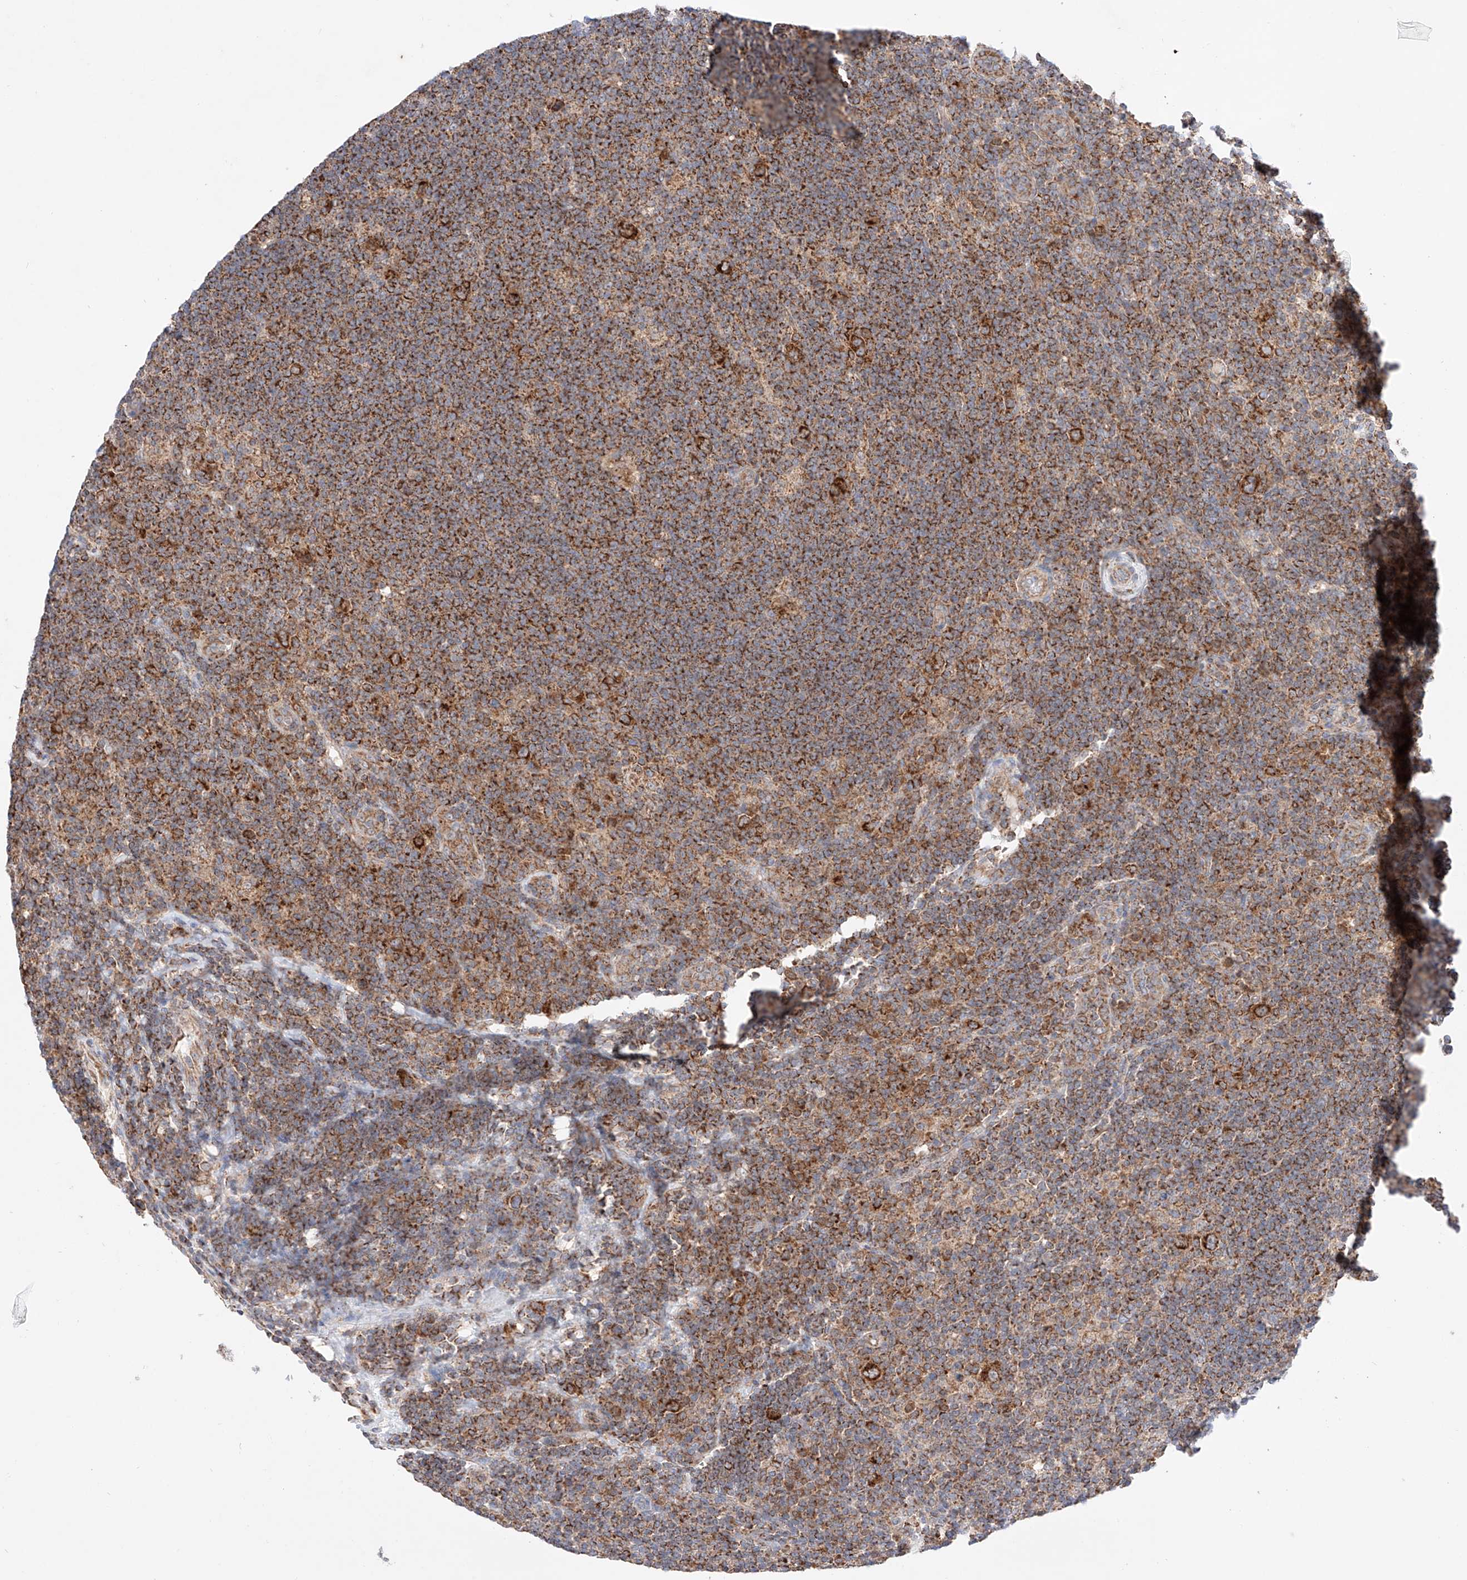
{"staining": {"intensity": "strong", "quantity": ">75%", "location": "cytoplasmic/membranous"}, "tissue": "lymphoma", "cell_type": "Tumor cells", "image_type": "cancer", "snomed": [{"axis": "morphology", "description": "Hodgkin's disease, NOS"}, {"axis": "topography", "description": "Lymph node"}], "caption": "Tumor cells show high levels of strong cytoplasmic/membranous expression in approximately >75% of cells in Hodgkin's disease.", "gene": "KTI12", "patient": {"sex": "female", "age": 57}}